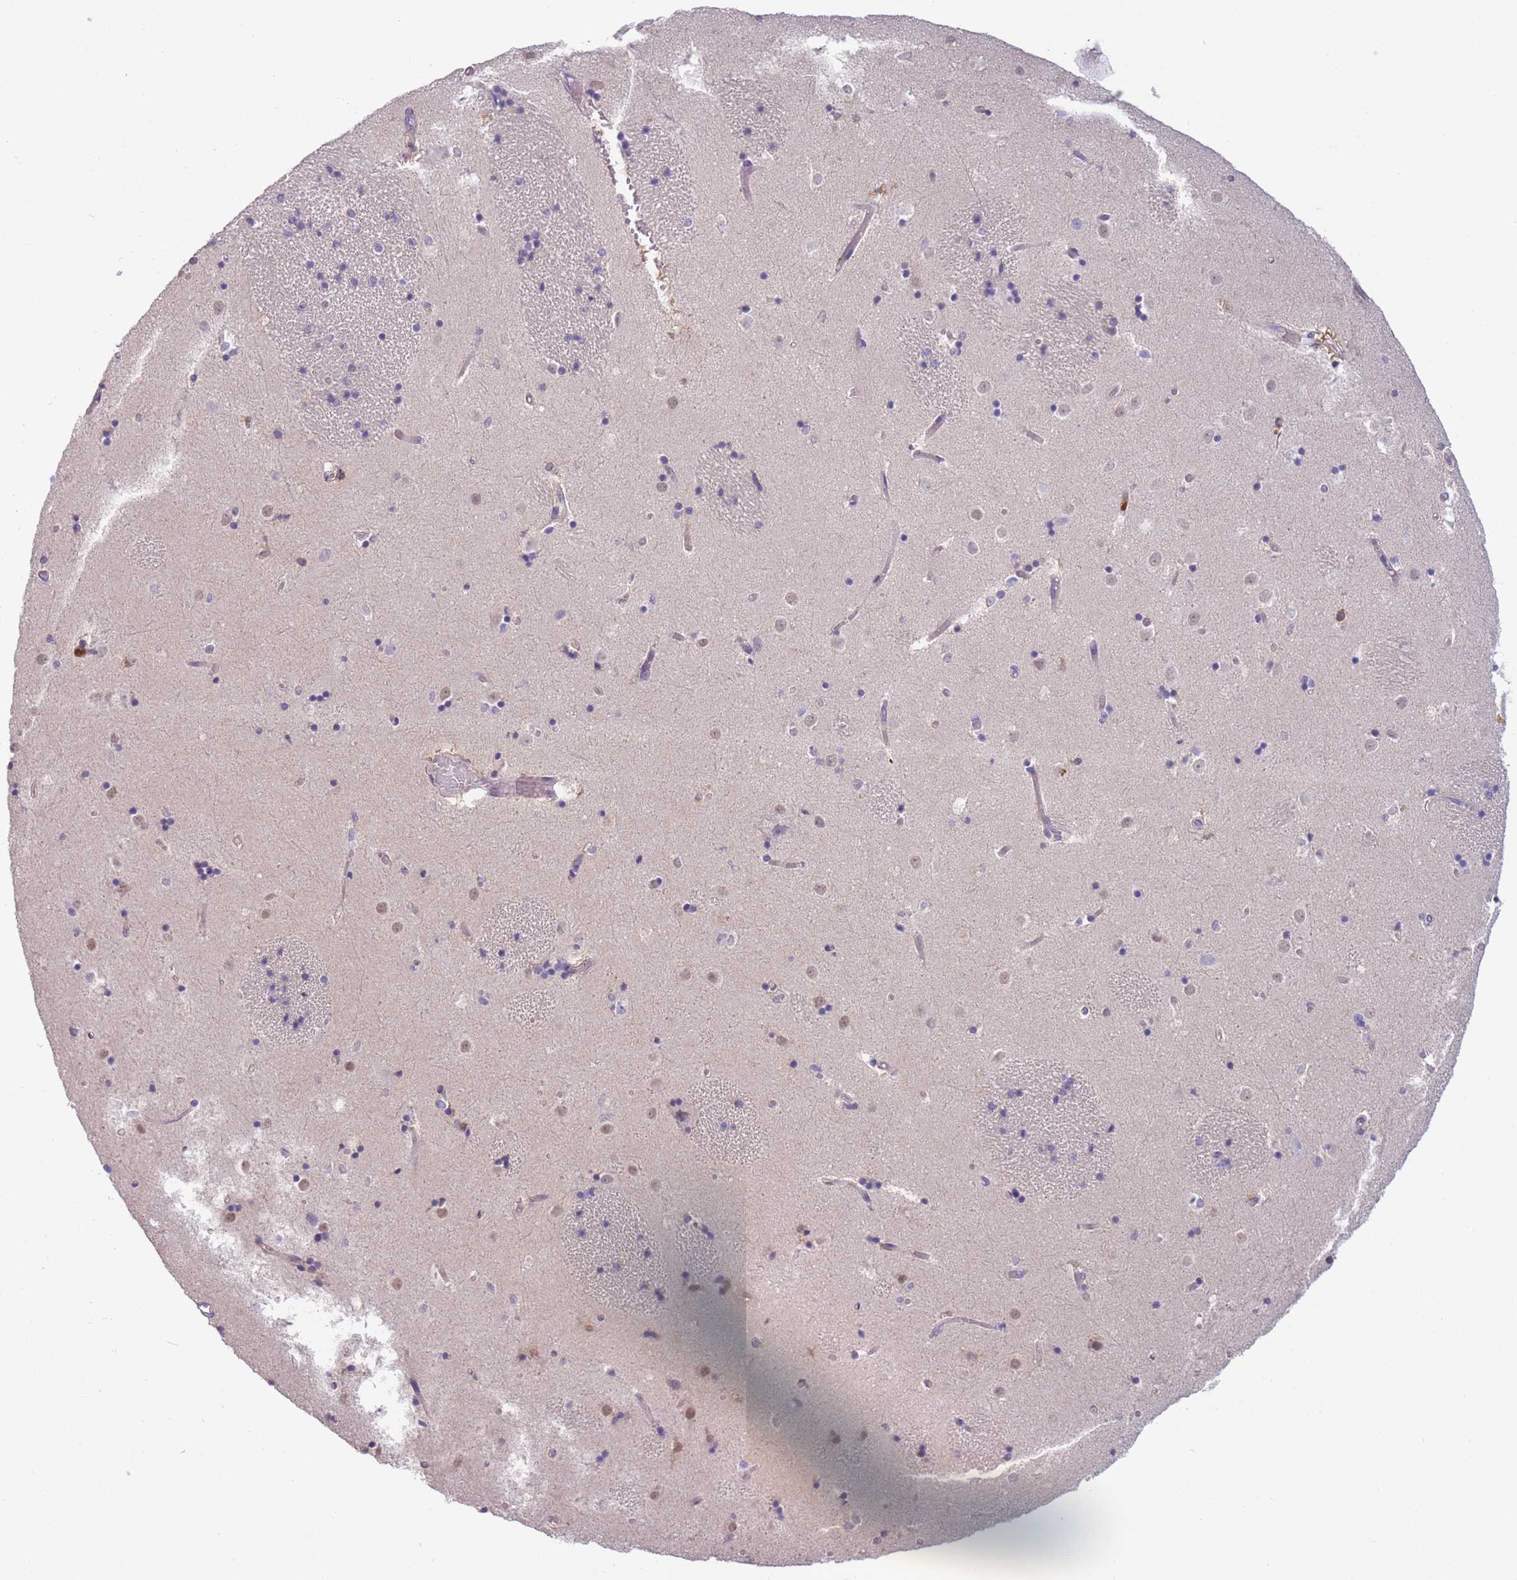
{"staining": {"intensity": "negative", "quantity": "none", "location": "none"}, "tissue": "caudate", "cell_type": "Glial cells", "image_type": "normal", "snomed": [{"axis": "morphology", "description": "Normal tissue, NOS"}, {"axis": "topography", "description": "Lateral ventricle wall"}], "caption": "Immunohistochemistry (IHC) micrograph of benign caudate: caudate stained with DAB (3,3'-diaminobenzidine) shows no significant protein staining in glial cells.", "gene": "ST3GAL4", "patient": {"sex": "female", "age": 52}}